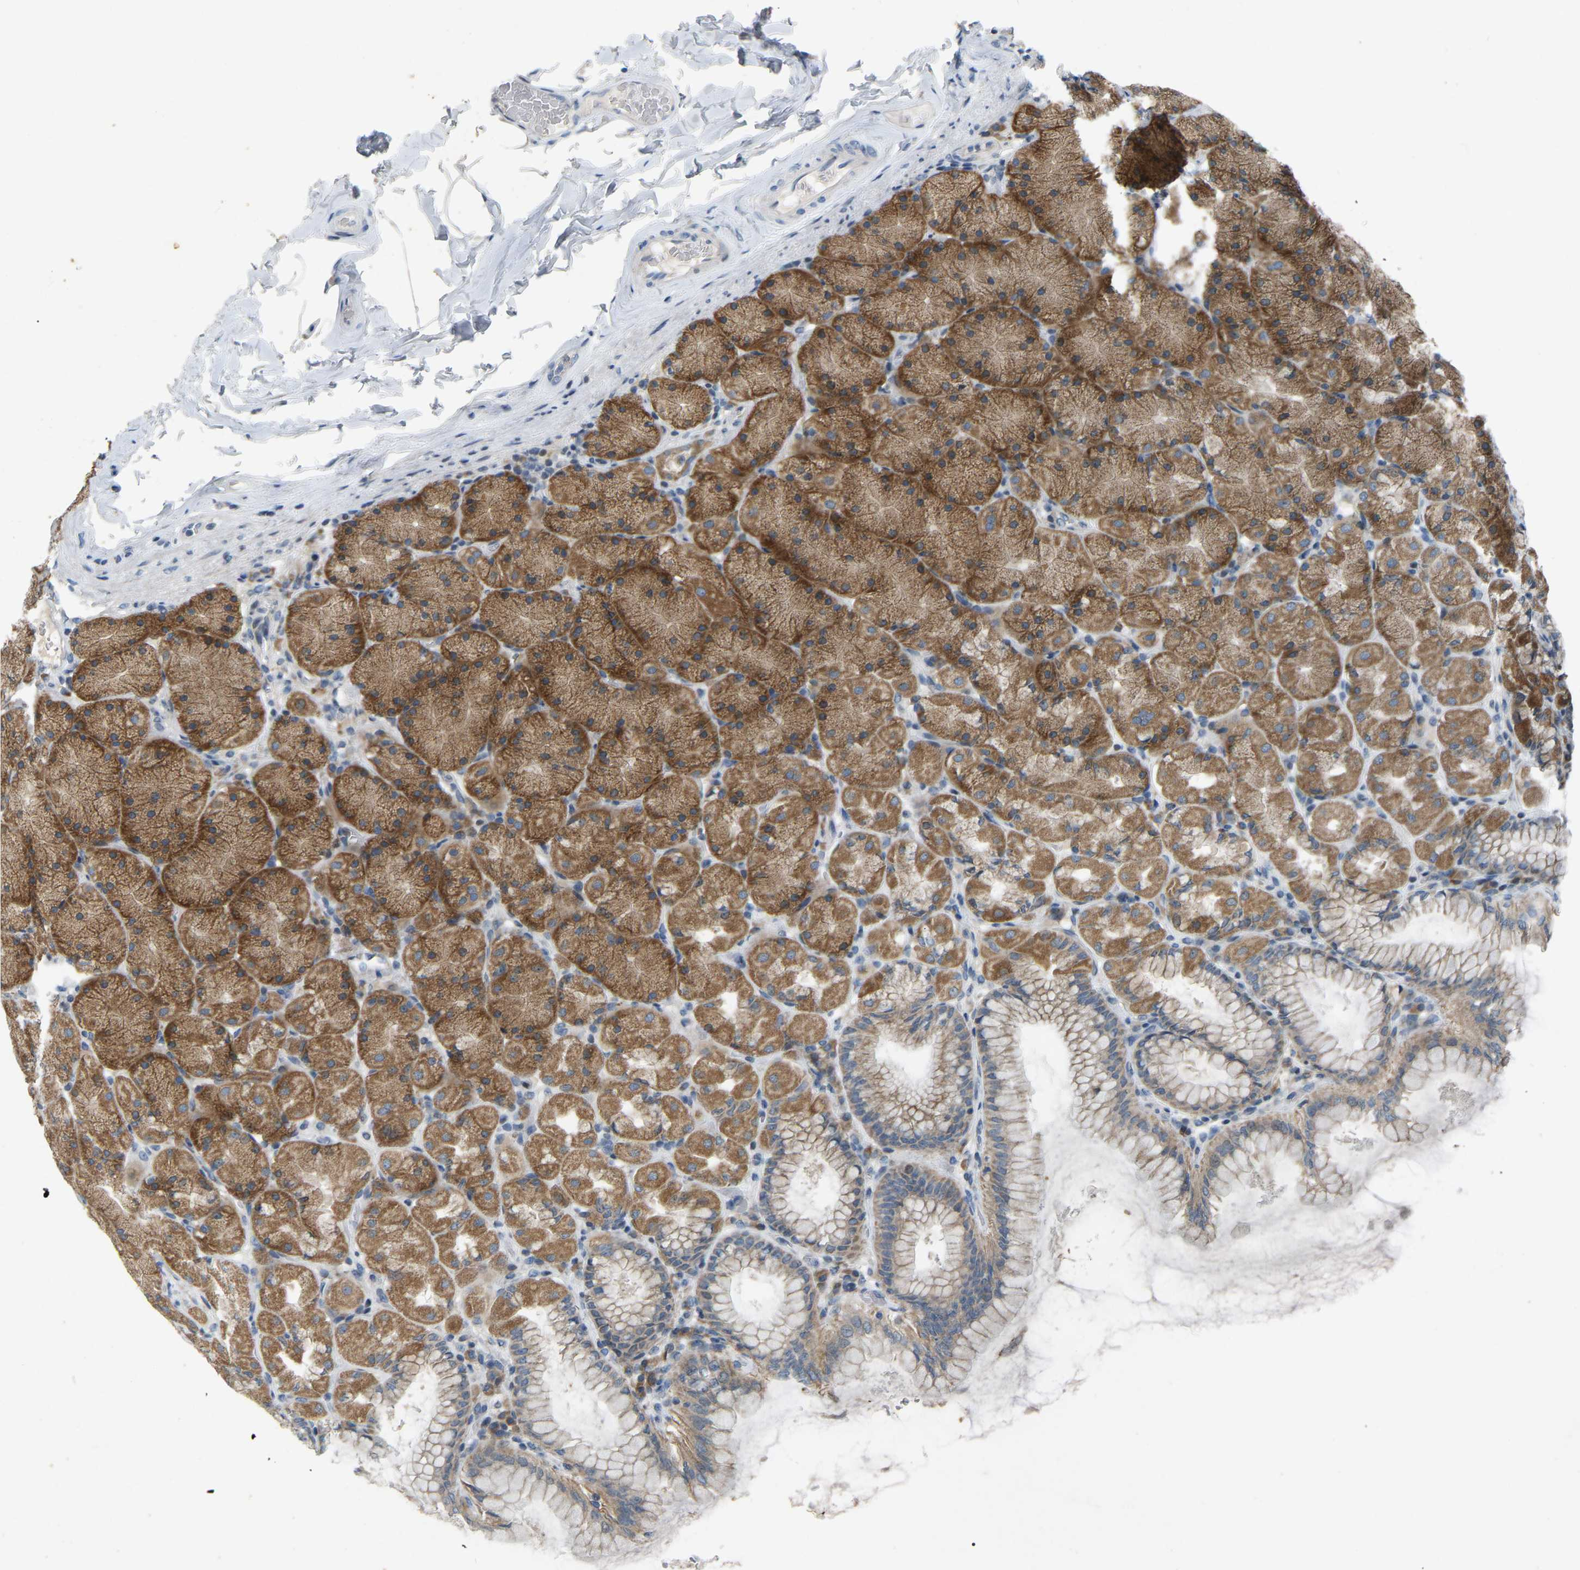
{"staining": {"intensity": "moderate", "quantity": ">75%", "location": "cytoplasmic/membranous"}, "tissue": "stomach", "cell_type": "Glandular cells", "image_type": "normal", "snomed": [{"axis": "morphology", "description": "Normal tissue, NOS"}, {"axis": "topography", "description": "Stomach, upper"}], "caption": "A brown stain labels moderate cytoplasmic/membranous positivity of a protein in glandular cells of benign stomach. (DAB IHC with brightfield microscopy, high magnification).", "gene": "ENSG00000283765", "patient": {"sex": "female", "age": 56}}